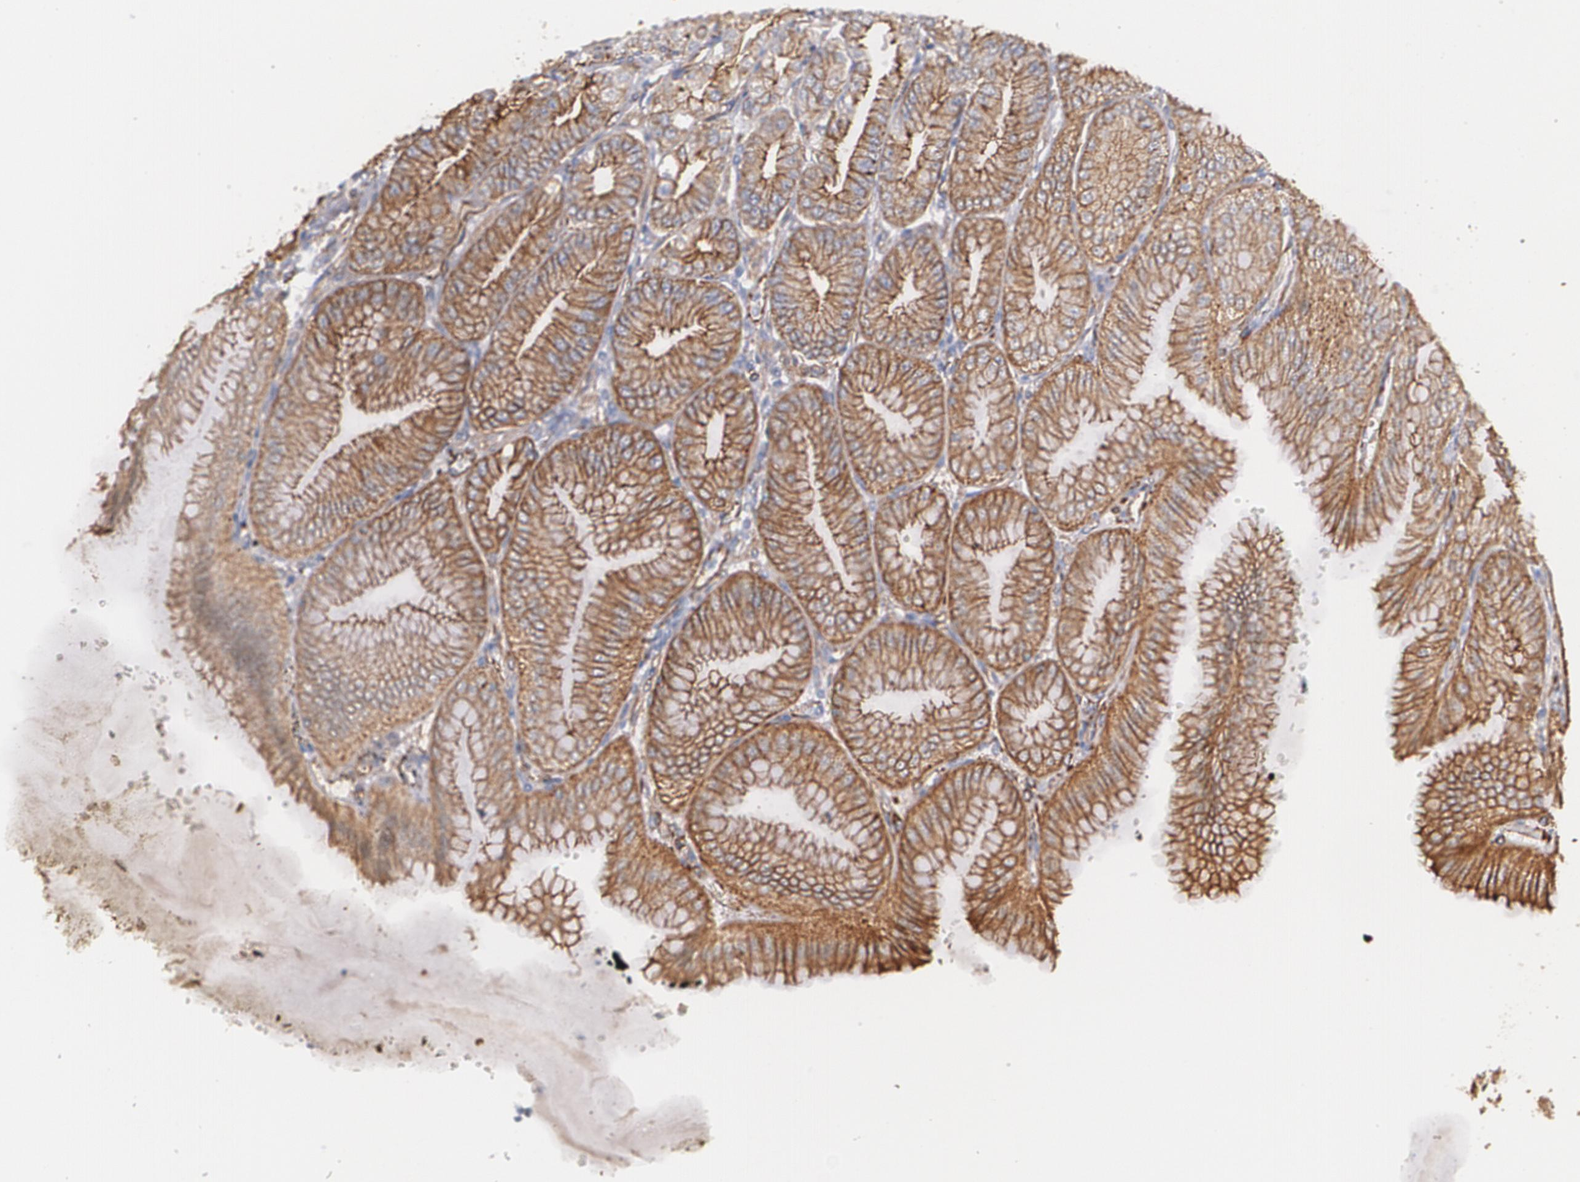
{"staining": {"intensity": "strong", "quantity": ">75%", "location": "cytoplasmic/membranous"}, "tissue": "stomach", "cell_type": "Glandular cells", "image_type": "normal", "snomed": [{"axis": "morphology", "description": "Normal tissue, NOS"}, {"axis": "topography", "description": "Stomach, lower"}], "caption": "Strong cytoplasmic/membranous expression for a protein is seen in approximately >75% of glandular cells of benign stomach using immunohistochemistry.", "gene": "TJP1", "patient": {"sex": "male", "age": 71}}